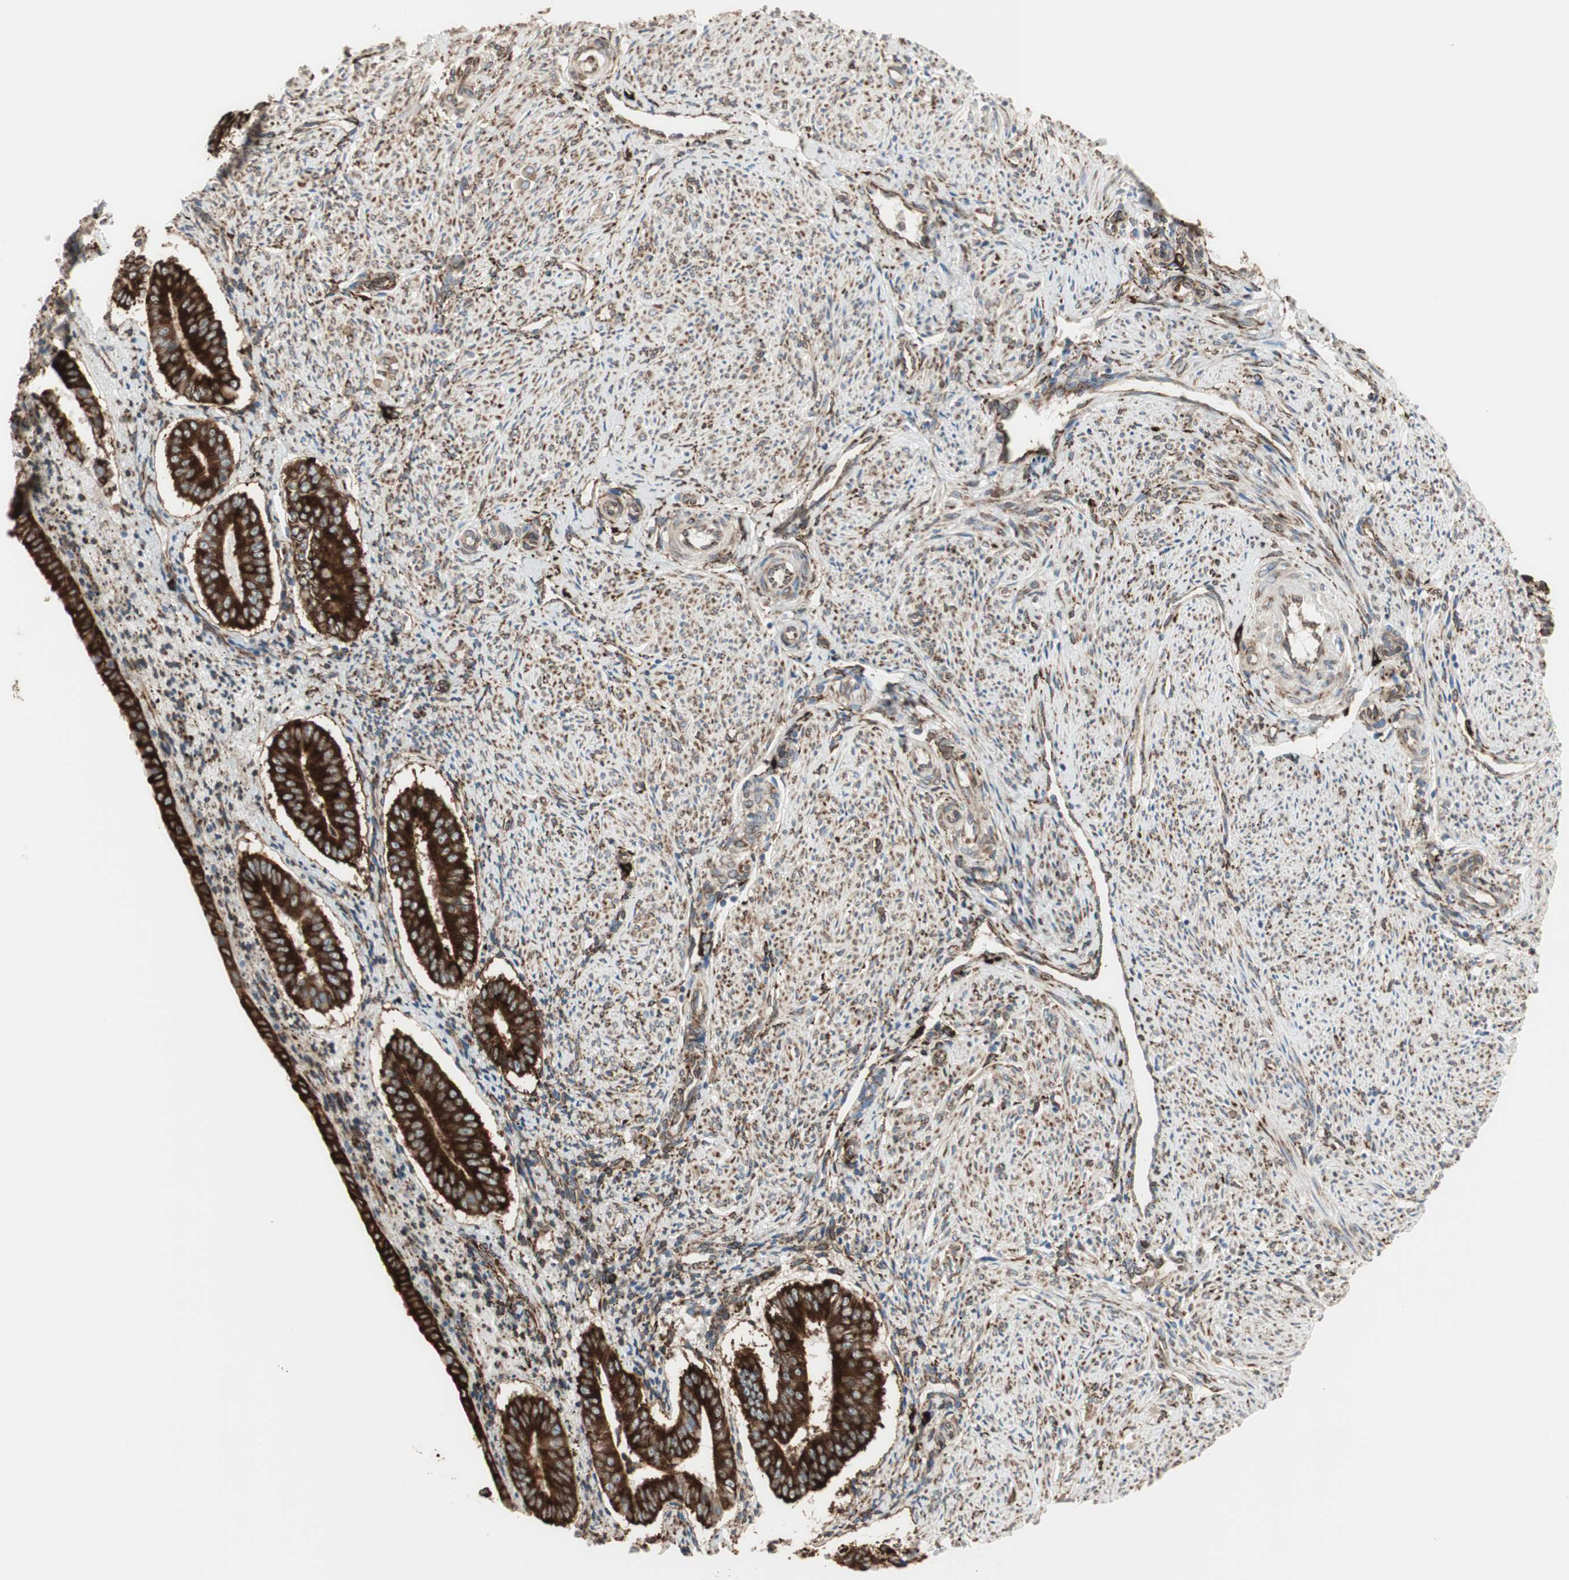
{"staining": {"intensity": "strong", "quantity": ">75%", "location": "cytoplasmic/membranous"}, "tissue": "endometrium", "cell_type": "Cells in endometrial stroma", "image_type": "normal", "snomed": [{"axis": "morphology", "description": "Normal tissue, NOS"}, {"axis": "topography", "description": "Endometrium"}], "caption": "Human endometrium stained with a brown dye demonstrates strong cytoplasmic/membranous positive positivity in about >75% of cells in endometrial stroma.", "gene": "RRBP1", "patient": {"sex": "female", "age": 42}}